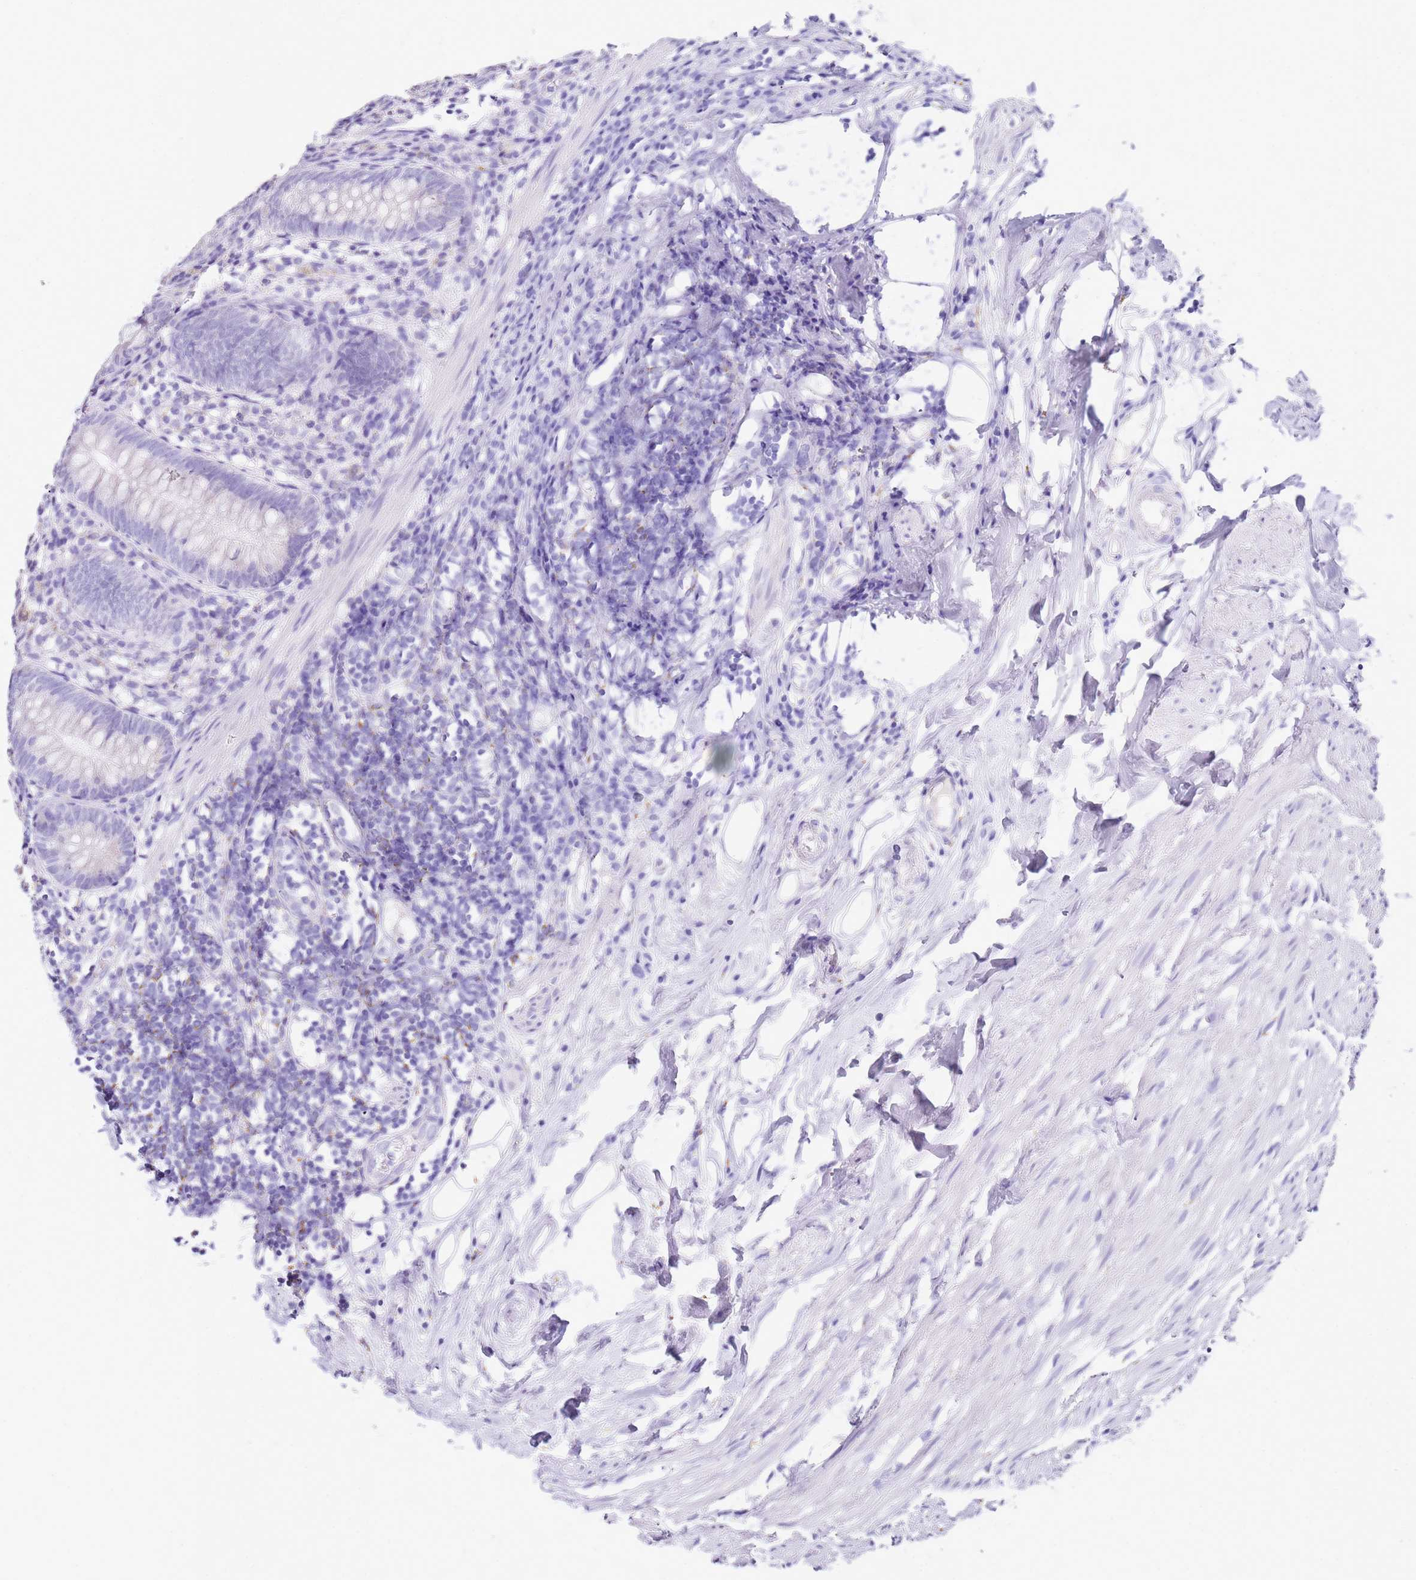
{"staining": {"intensity": "negative", "quantity": "none", "location": "none"}, "tissue": "appendix", "cell_type": "Glandular cells", "image_type": "normal", "snomed": [{"axis": "morphology", "description": "Normal tissue, NOS"}, {"axis": "topography", "description": "Appendix"}], "caption": "This is a image of immunohistochemistry (IHC) staining of unremarkable appendix, which shows no staining in glandular cells. The staining was performed using DAB to visualize the protein expression in brown, while the nuclei were stained in blue with hematoxylin (Magnification: 20x).", "gene": "PTBP2", "patient": {"sex": "female", "age": 62}}